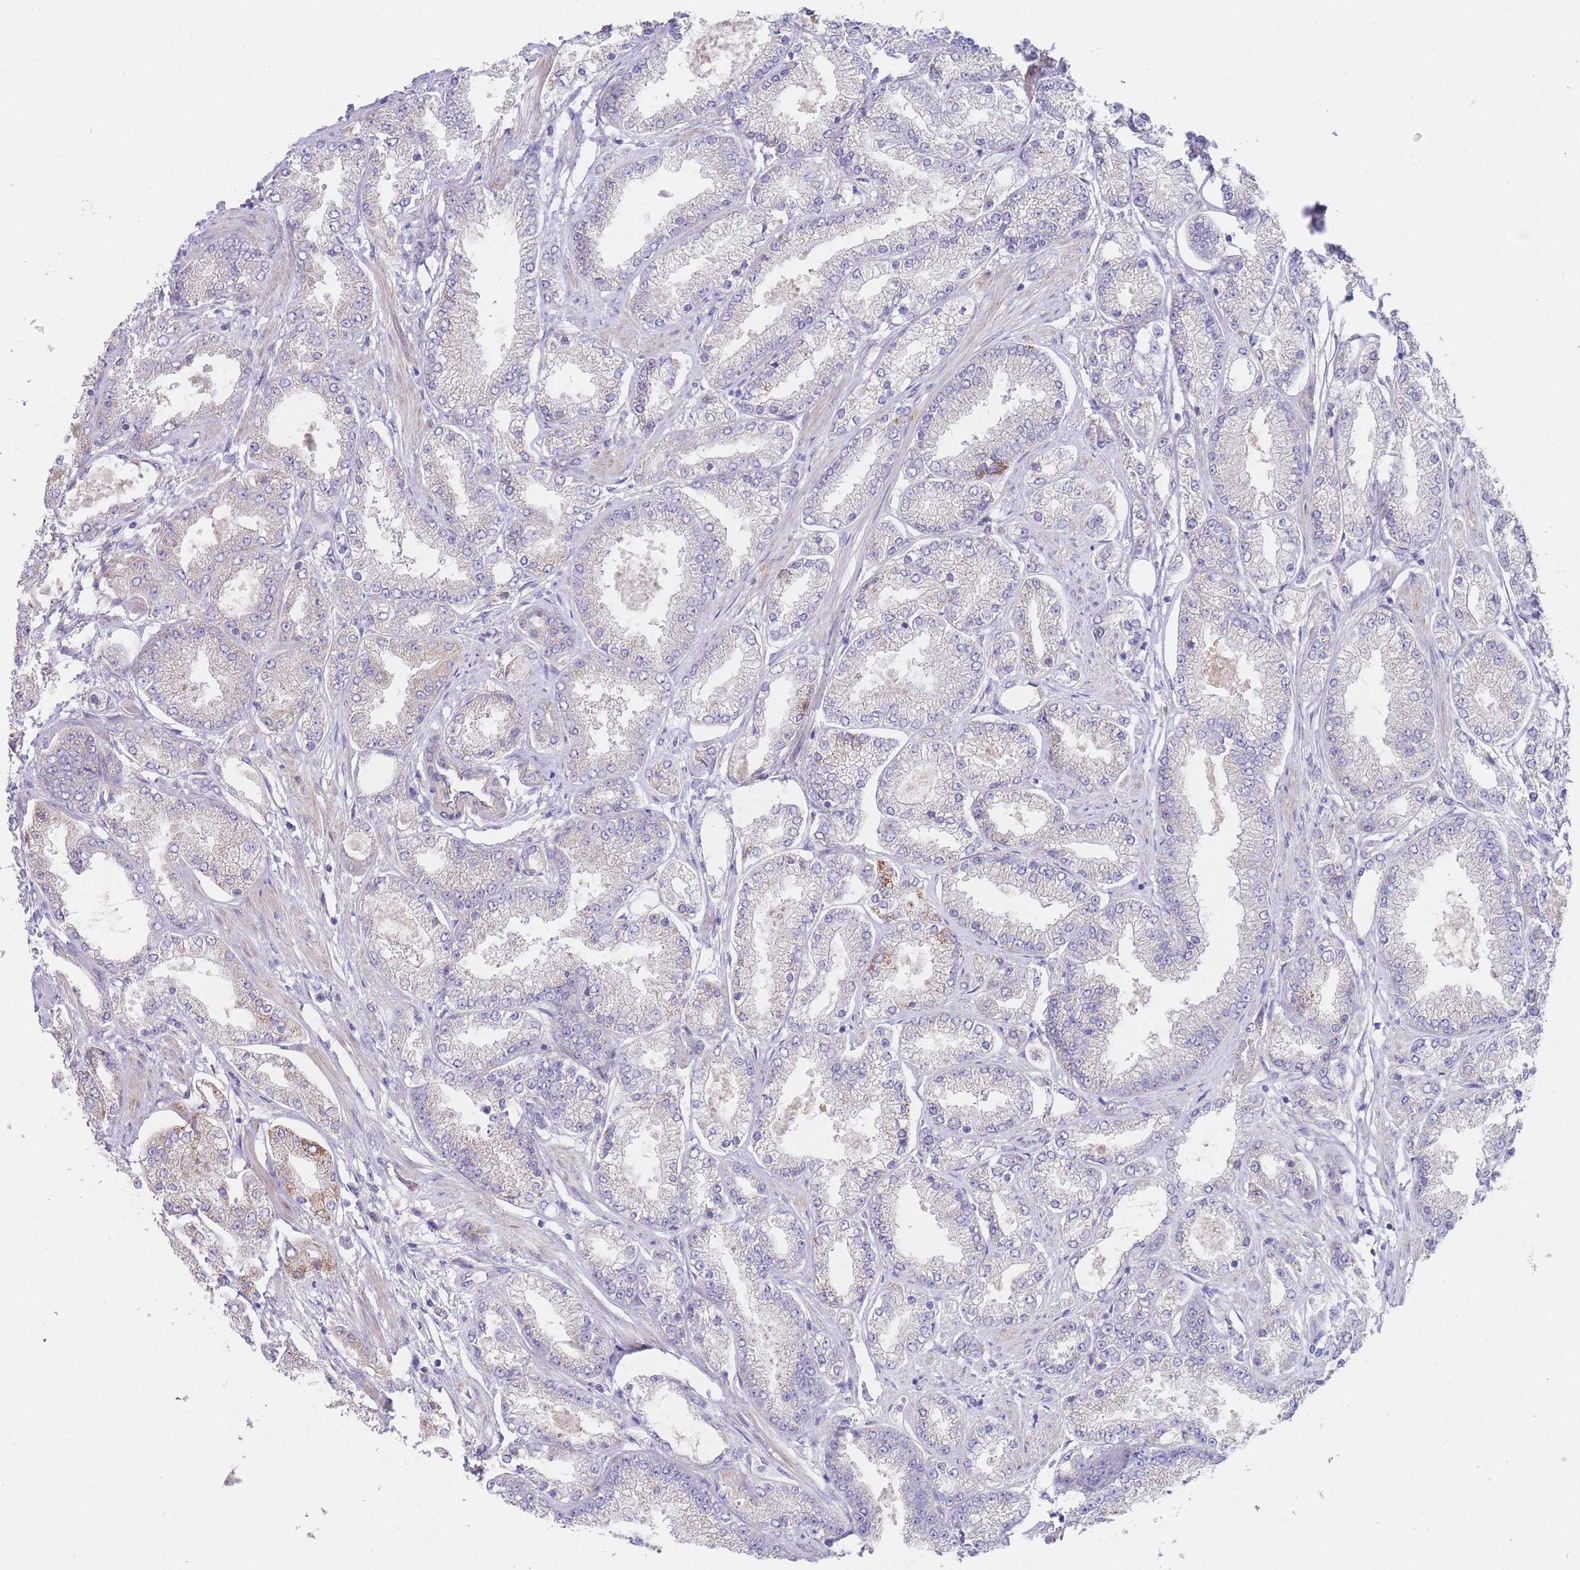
{"staining": {"intensity": "weak", "quantity": "<25%", "location": "cytoplasmic/membranous"}, "tissue": "prostate cancer", "cell_type": "Tumor cells", "image_type": "cancer", "snomed": [{"axis": "morphology", "description": "Adenocarcinoma, High grade"}, {"axis": "topography", "description": "Prostate"}], "caption": "The micrograph demonstrates no significant staining in tumor cells of high-grade adenocarcinoma (prostate).", "gene": "ZNF281", "patient": {"sex": "male", "age": 69}}